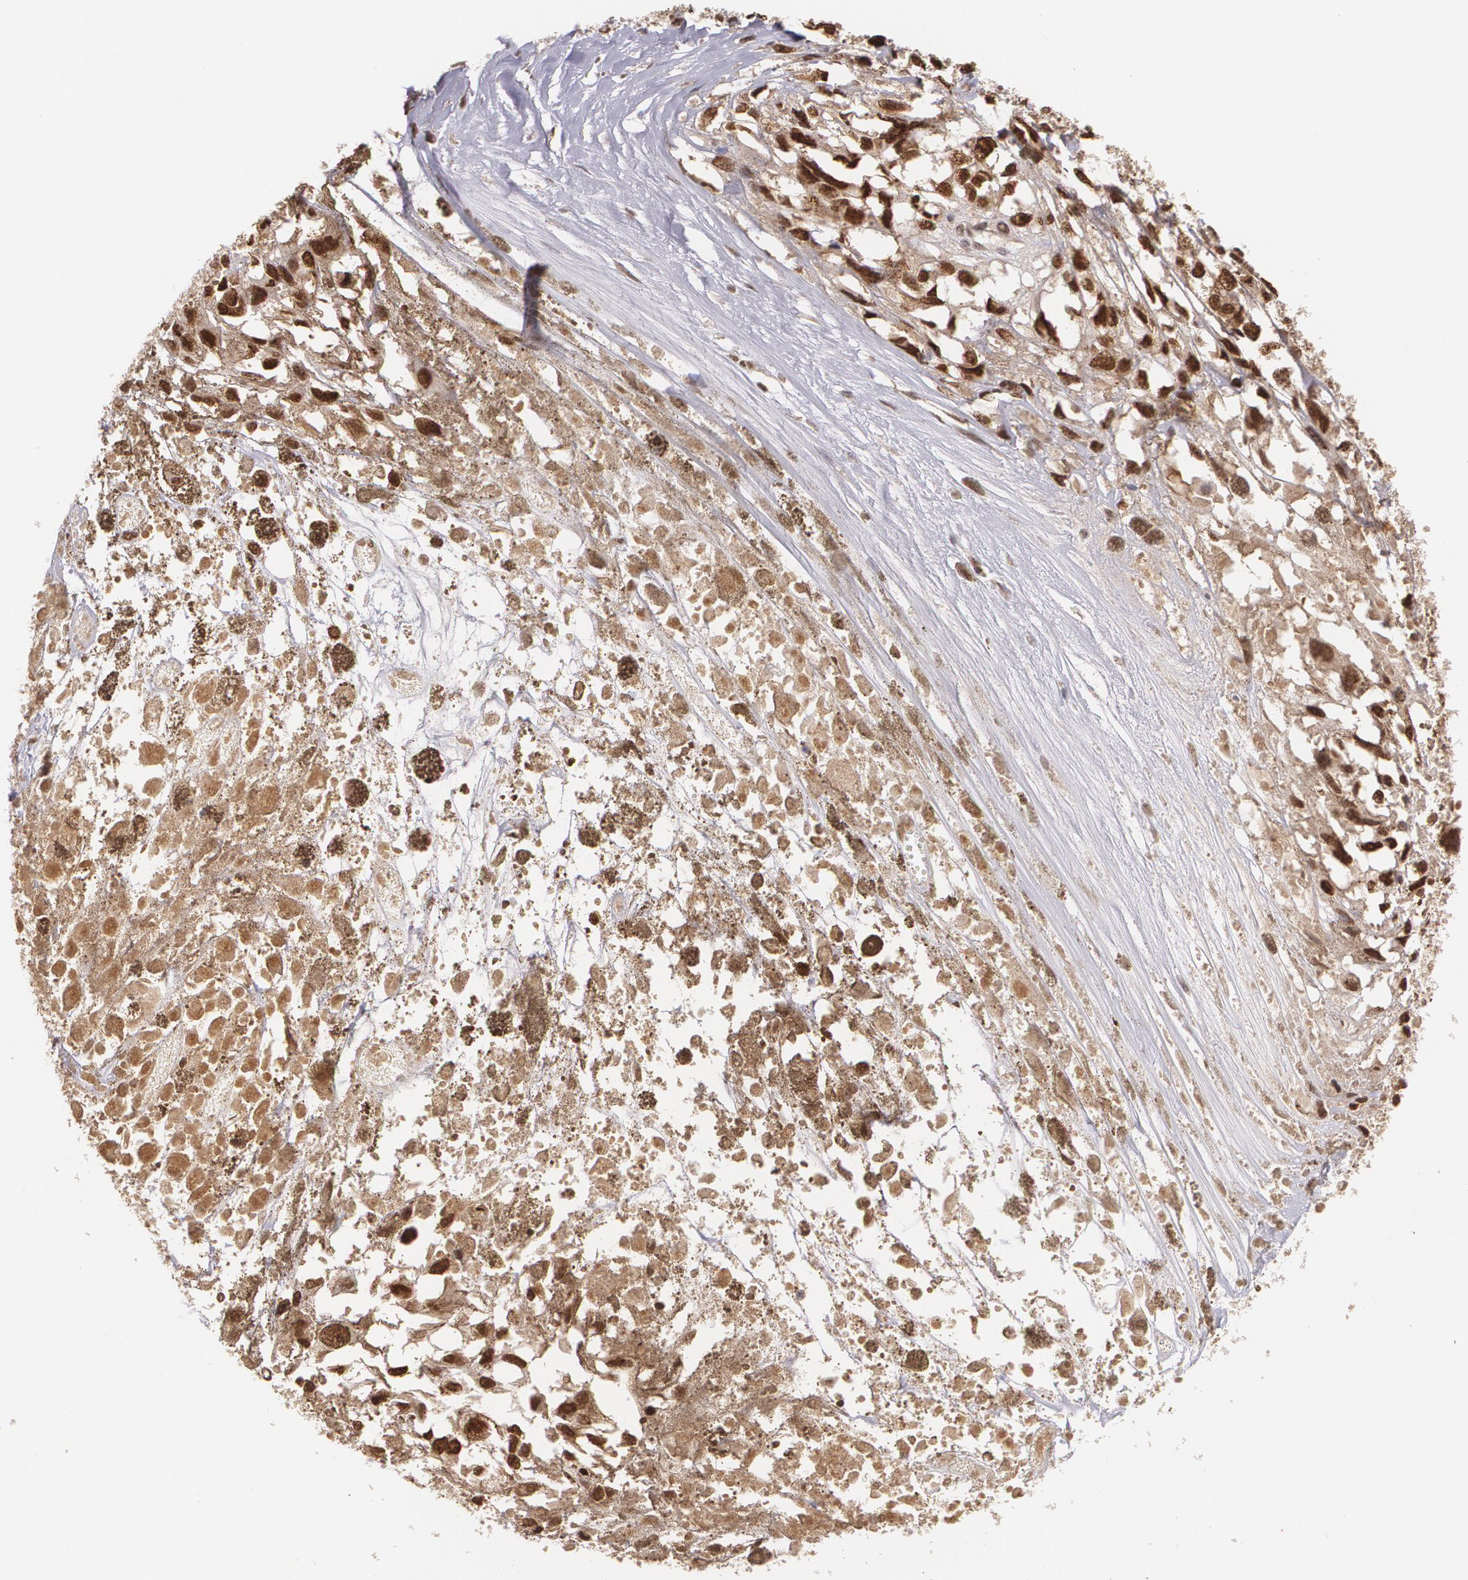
{"staining": {"intensity": "strong", "quantity": ">75%", "location": "cytoplasmic/membranous,nuclear"}, "tissue": "melanoma", "cell_type": "Tumor cells", "image_type": "cancer", "snomed": [{"axis": "morphology", "description": "Malignant melanoma, Metastatic site"}, {"axis": "topography", "description": "Lymph node"}], "caption": "Immunohistochemical staining of malignant melanoma (metastatic site) shows high levels of strong cytoplasmic/membranous and nuclear positivity in about >75% of tumor cells.", "gene": "CUL2", "patient": {"sex": "male", "age": 59}}